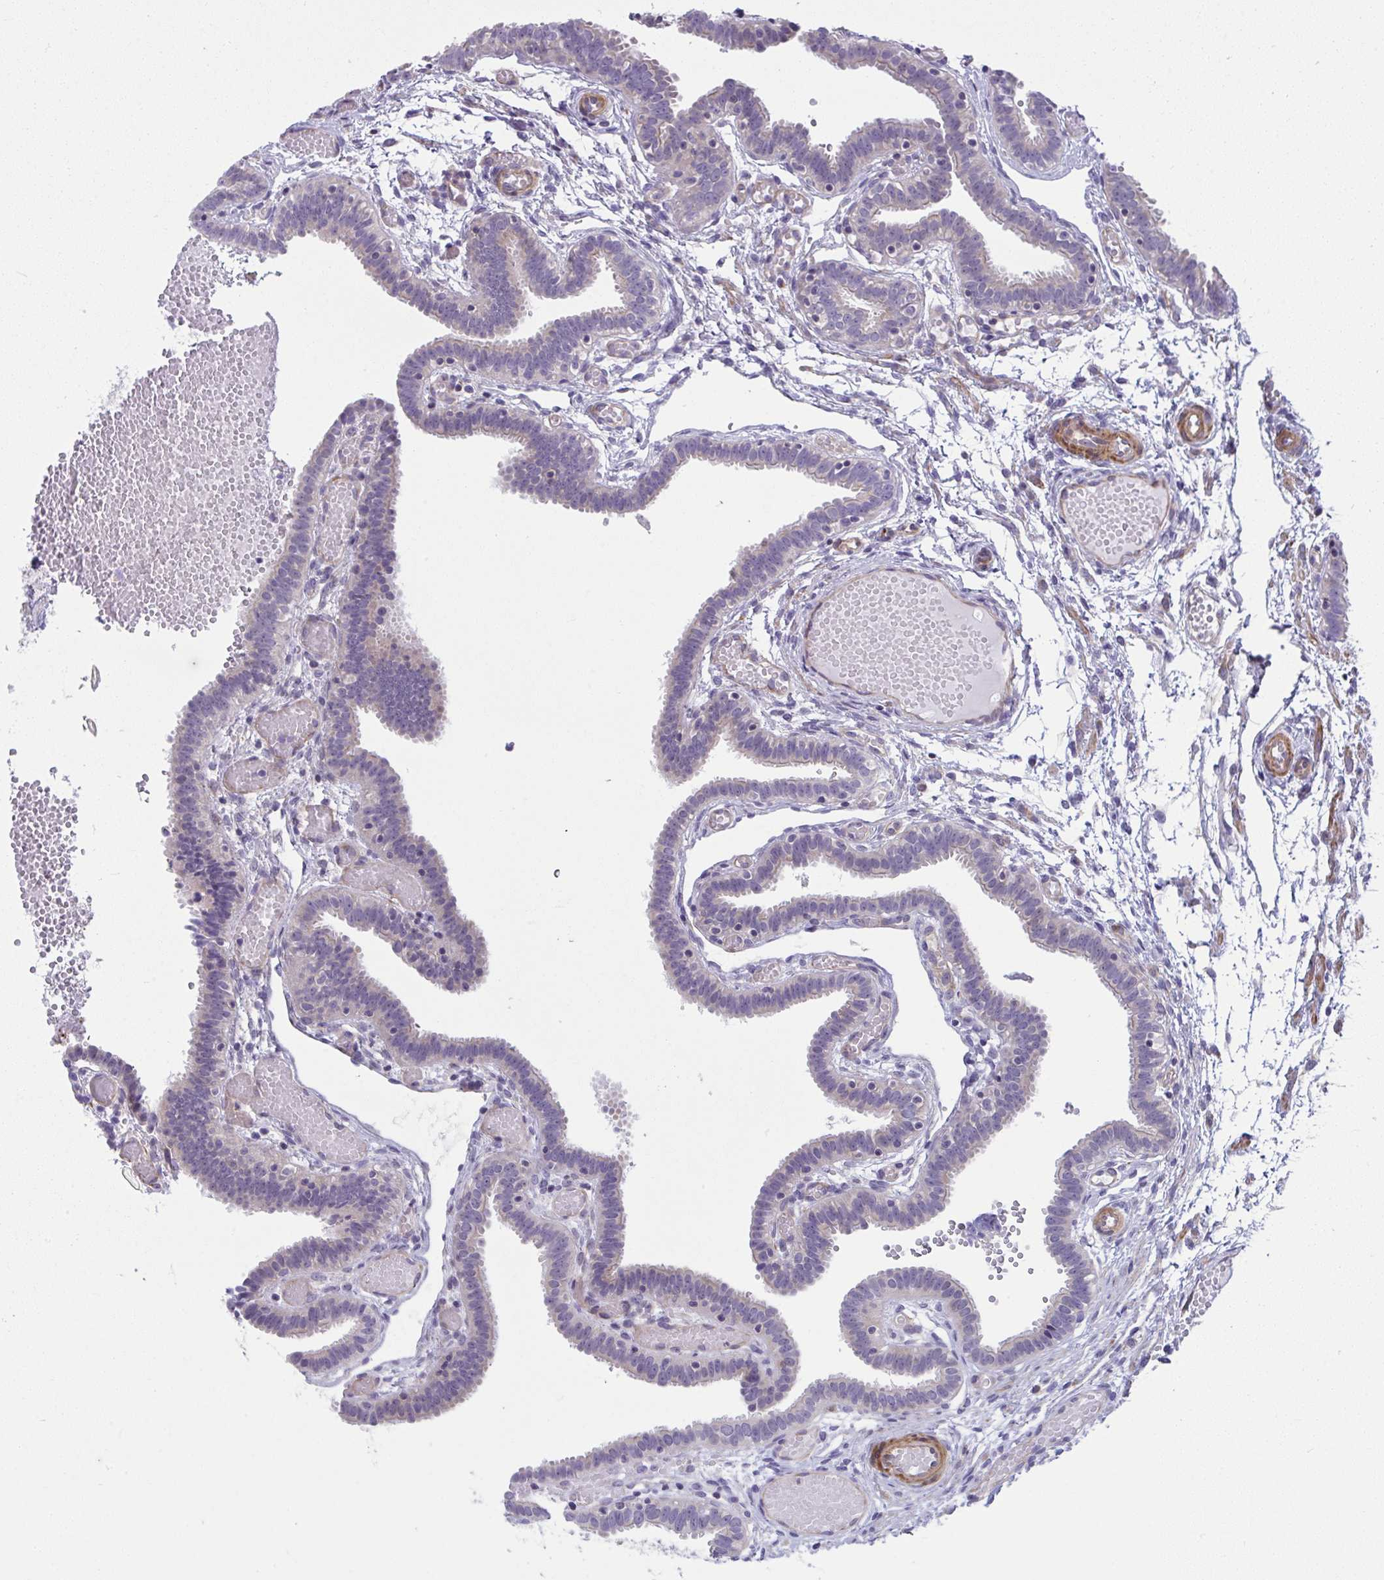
{"staining": {"intensity": "negative", "quantity": "none", "location": "none"}, "tissue": "fallopian tube", "cell_type": "Glandular cells", "image_type": "normal", "snomed": [{"axis": "morphology", "description": "Normal tissue, NOS"}, {"axis": "topography", "description": "Fallopian tube"}], "caption": "This is a image of immunohistochemistry (IHC) staining of benign fallopian tube, which shows no positivity in glandular cells. (DAB (3,3'-diaminobenzidine) immunohistochemistry (IHC) visualized using brightfield microscopy, high magnification).", "gene": "MYL12A", "patient": {"sex": "female", "age": 37}}